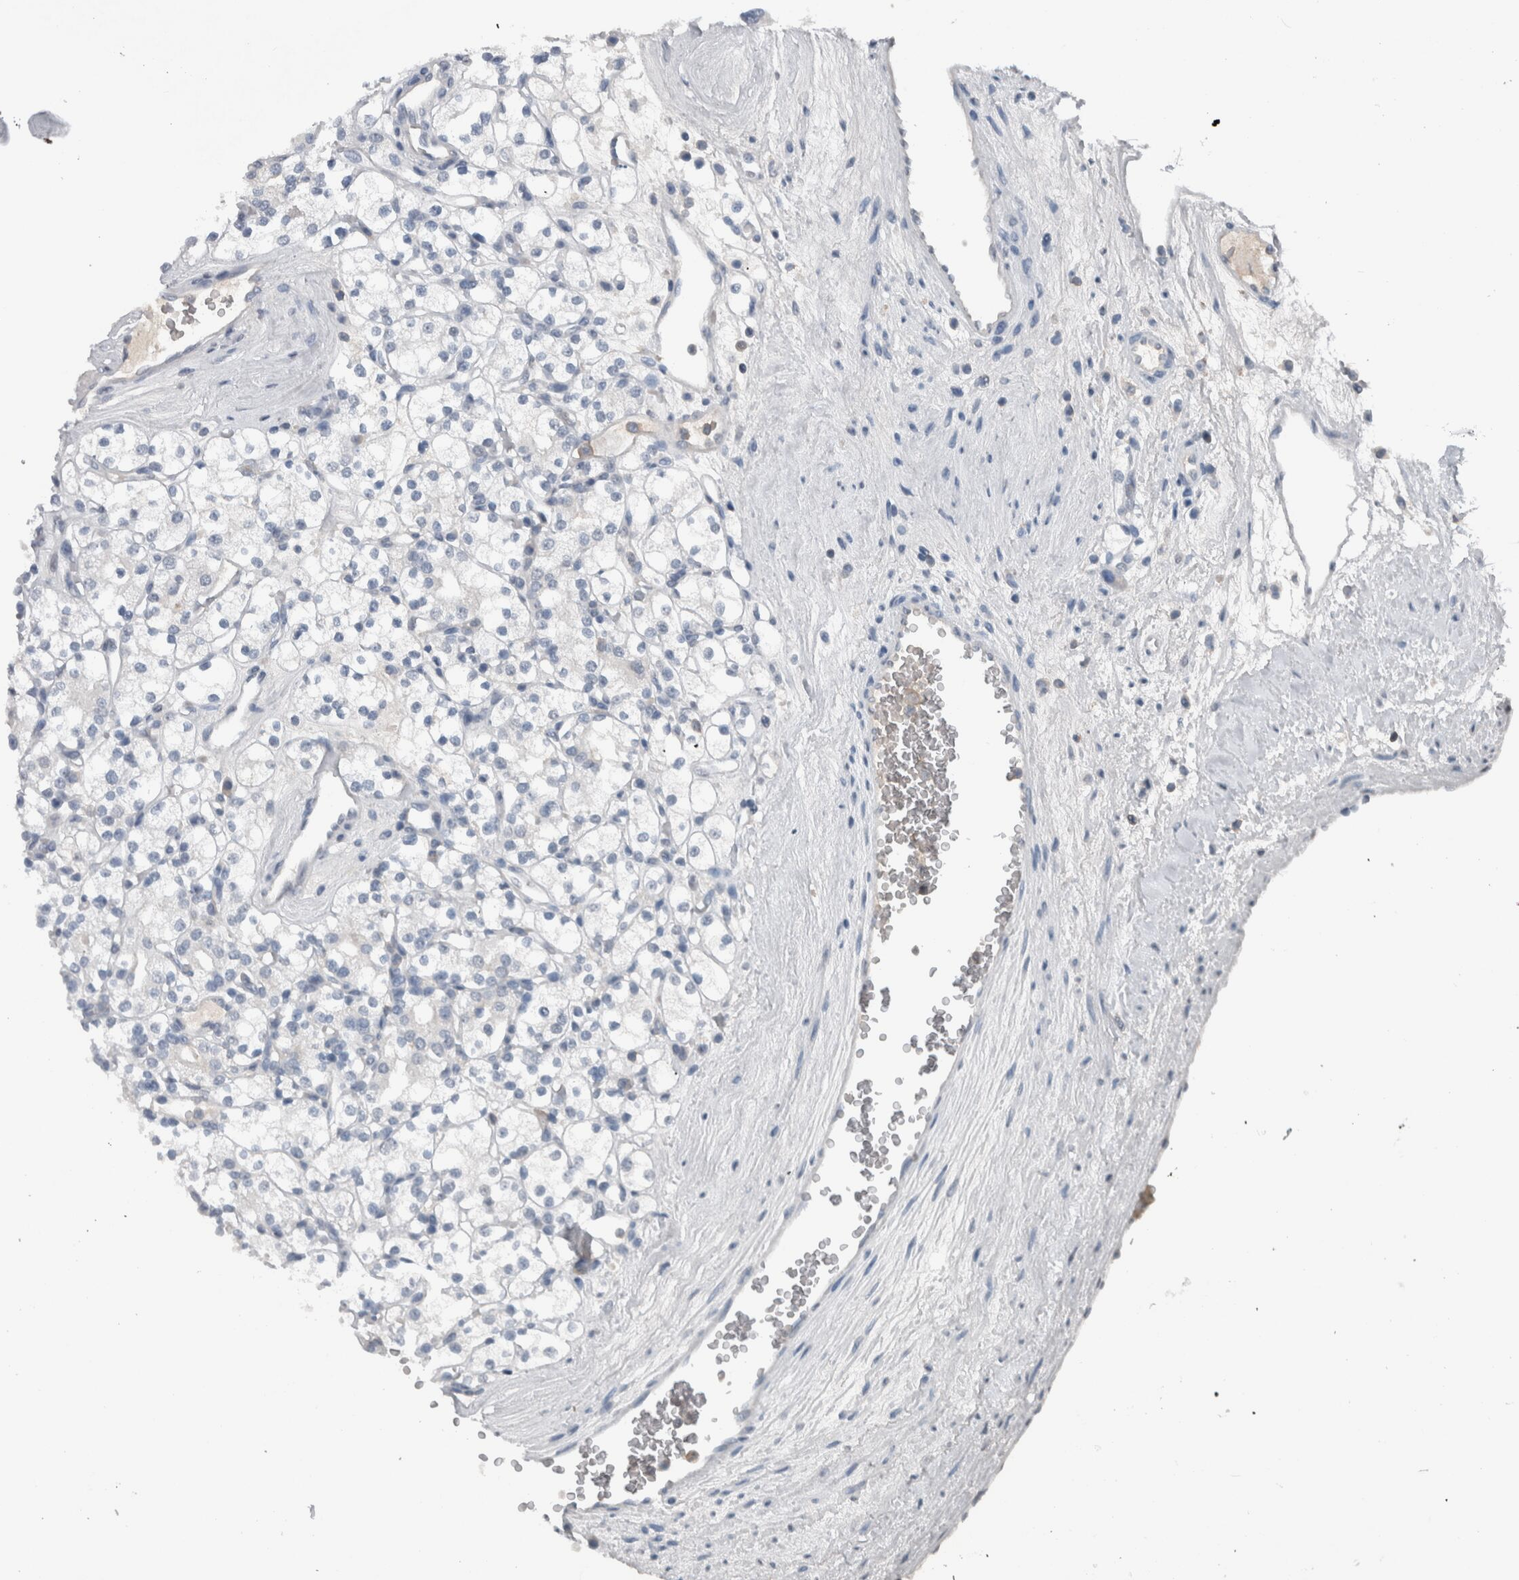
{"staining": {"intensity": "negative", "quantity": "none", "location": "none"}, "tissue": "renal cancer", "cell_type": "Tumor cells", "image_type": "cancer", "snomed": [{"axis": "morphology", "description": "Adenocarcinoma, NOS"}, {"axis": "topography", "description": "Kidney"}], "caption": "IHC of human renal adenocarcinoma exhibits no expression in tumor cells. (DAB immunohistochemistry (IHC) with hematoxylin counter stain).", "gene": "MAFF", "patient": {"sex": "male", "age": 77}}